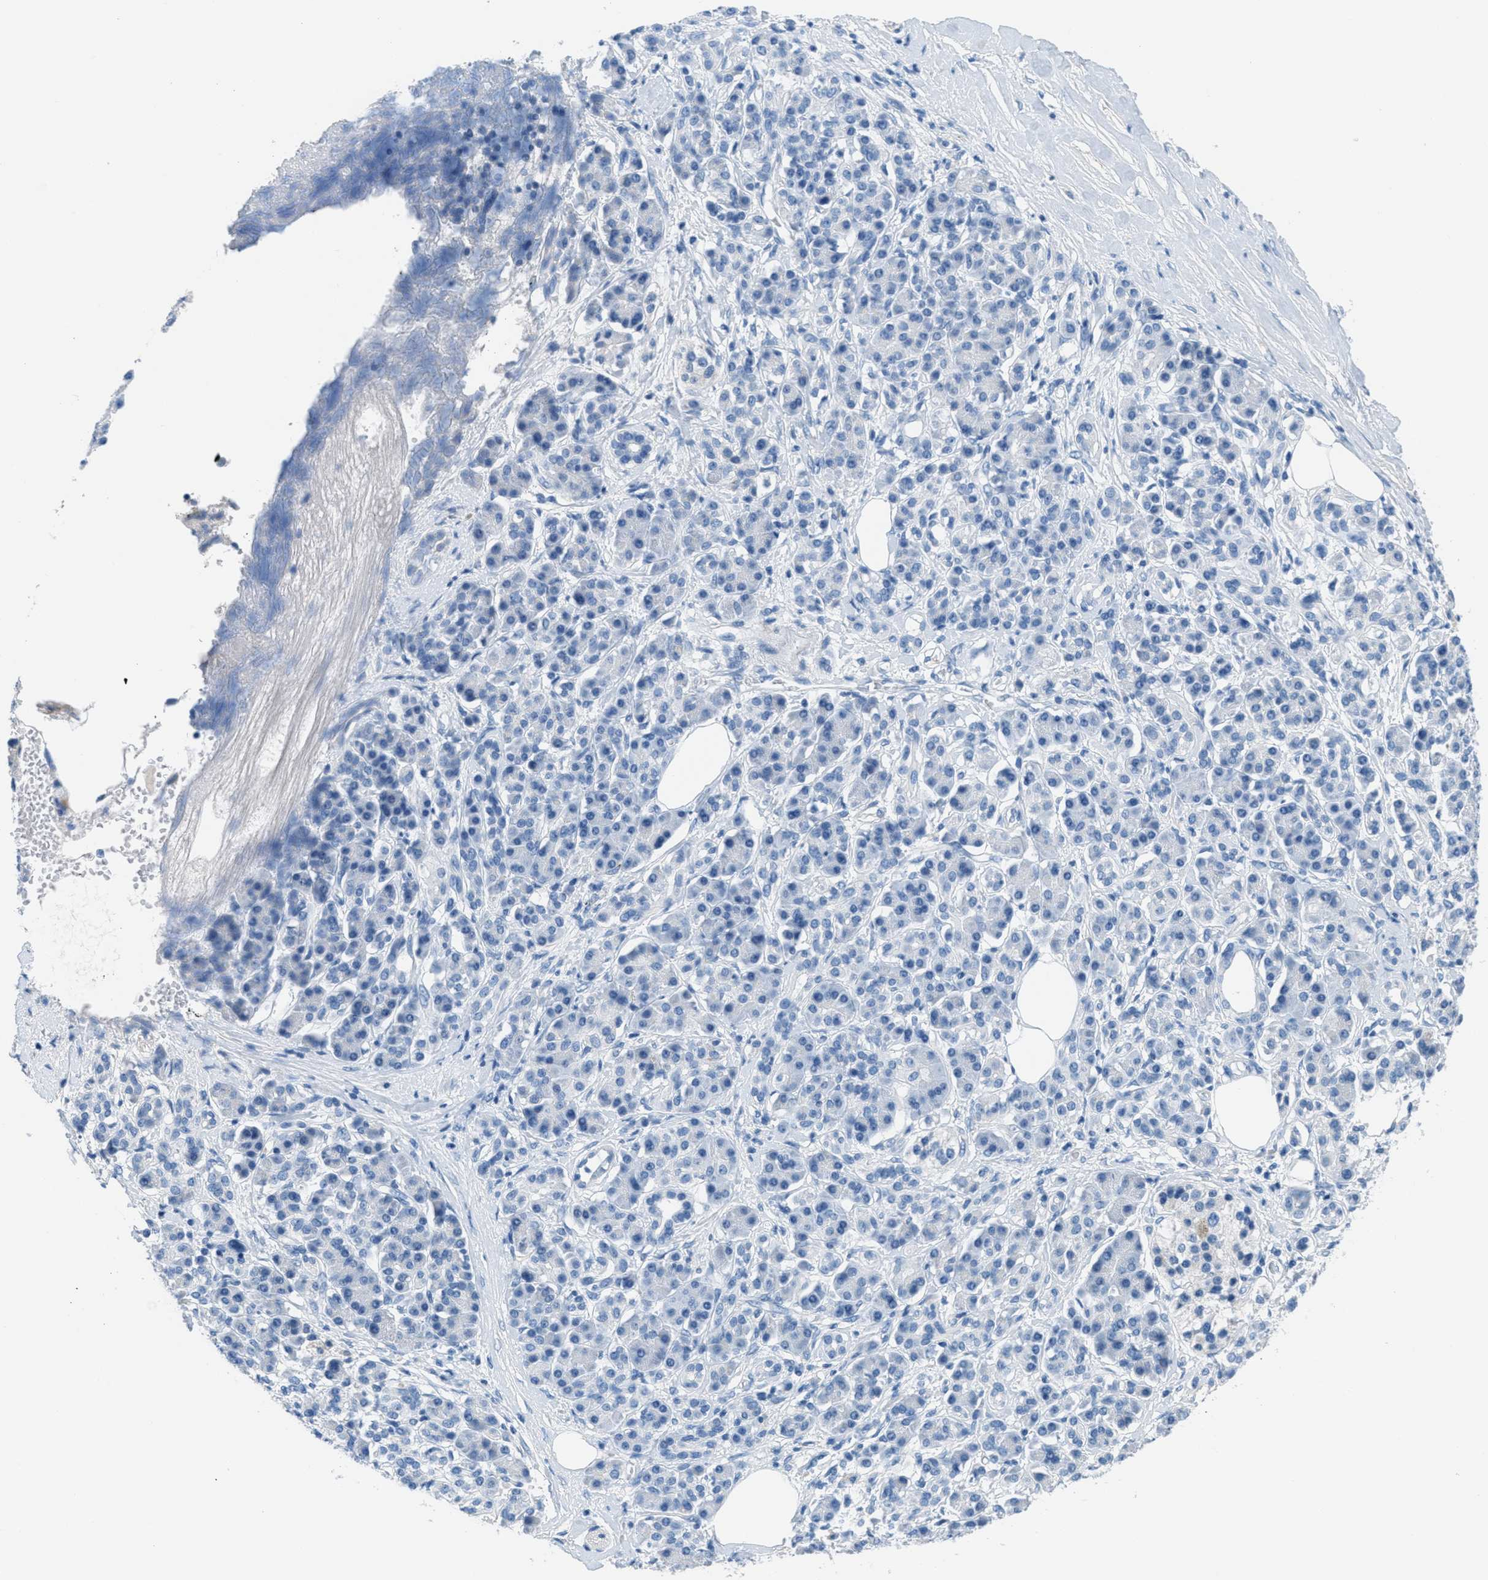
{"staining": {"intensity": "negative", "quantity": "none", "location": "none"}, "tissue": "pancreatic cancer", "cell_type": "Tumor cells", "image_type": "cancer", "snomed": [{"axis": "morphology", "description": "Adenocarcinoma, NOS"}, {"axis": "topography", "description": "Pancreas"}], "caption": "Pancreatic adenocarcinoma was stained to show a protein in brown. There is no significant positivity in tumor cells.", "gene": "MGARP", "patient": {"sex": "female", "age": 56}}